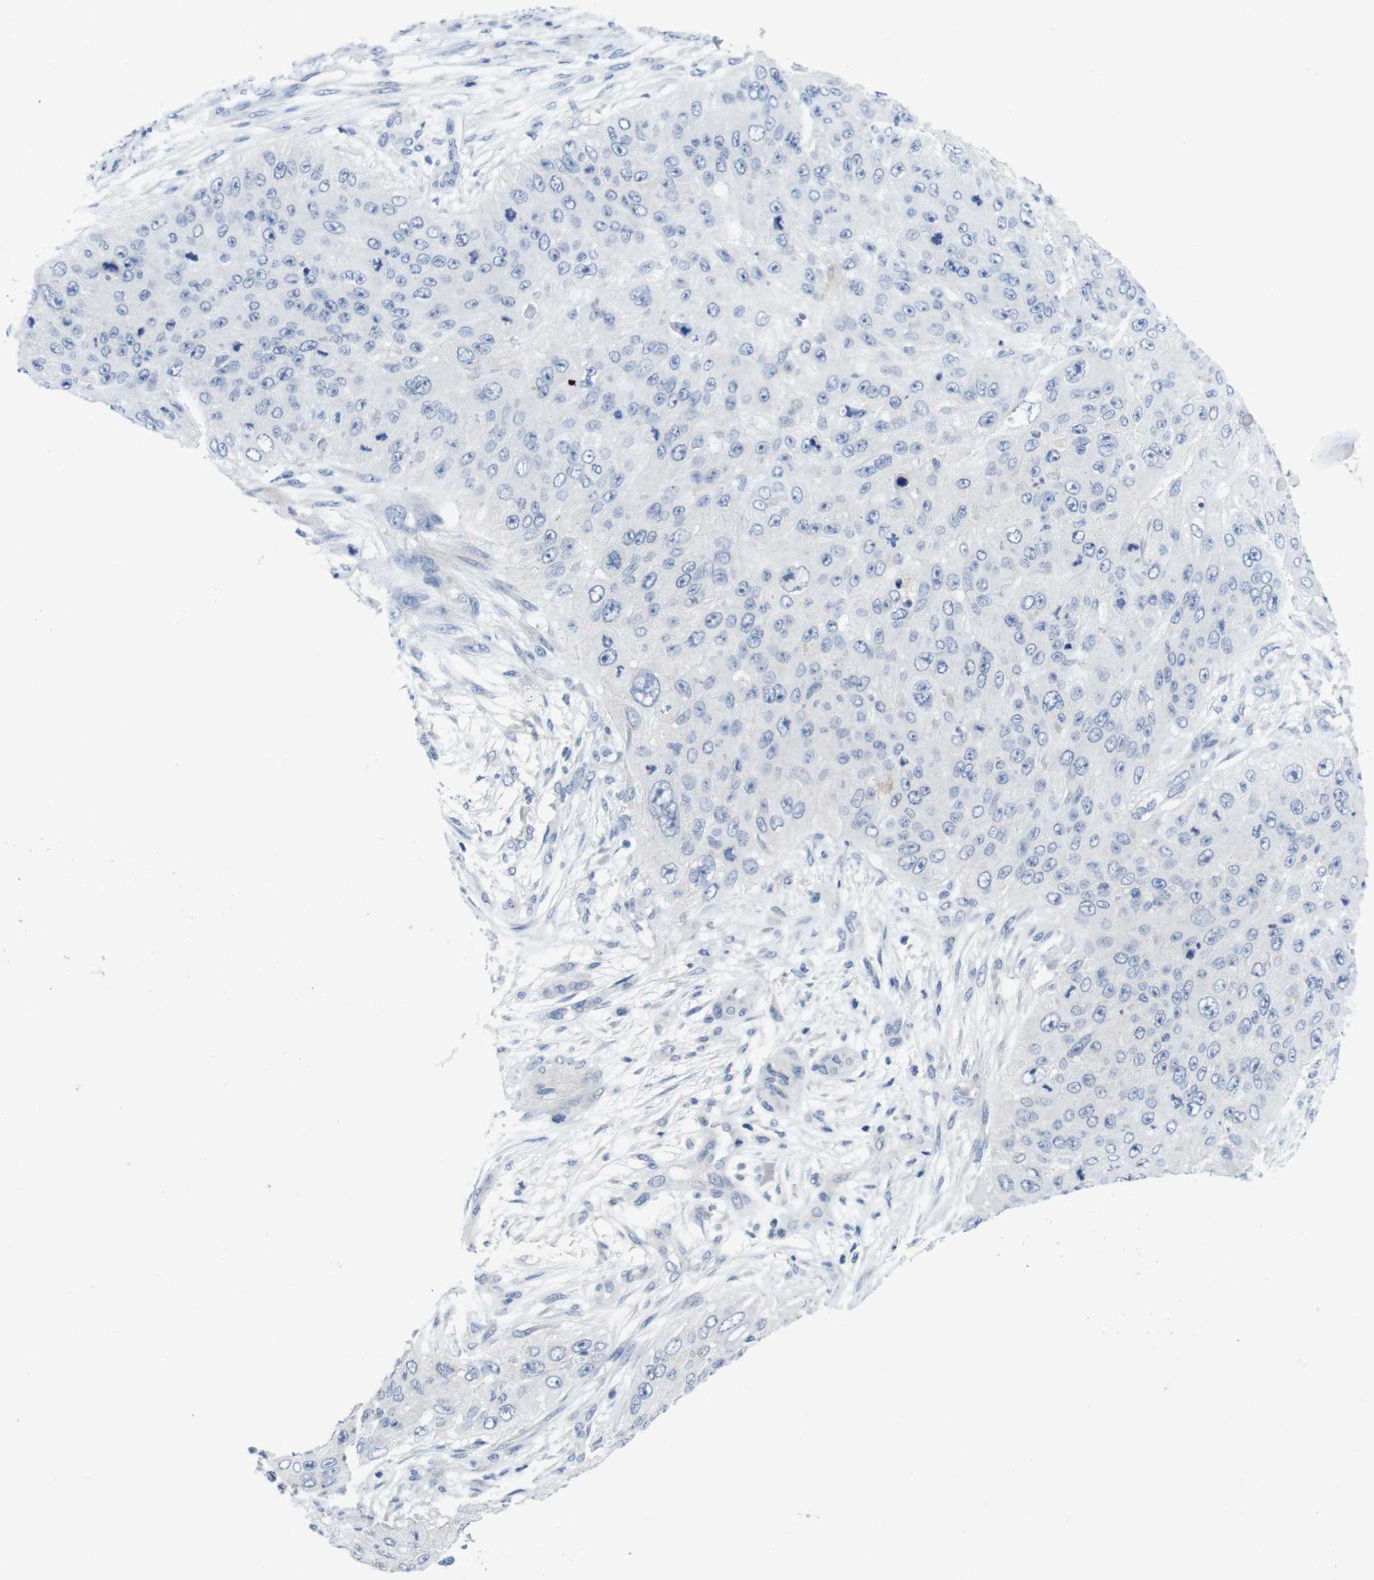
{"staining": {"intensity": "negative", "quantity": "none", "location": "none"}, "tissue": "skin cancer", "cell_type": "Tumor cells", "image_type": "cancer", "snomed": [{"axis": "morphology", "description": "Squamous cell carcinoma, NOS"}, {"axis": "topography", "description": "Skin"}], "caption": "The immunohistochemistry photomicrograph has no significant expression in tumor cells of skin squamous cell carcinoma tissue.", "gene": "SLAMF7", "patient": {"sex": "female", "age": 80}}